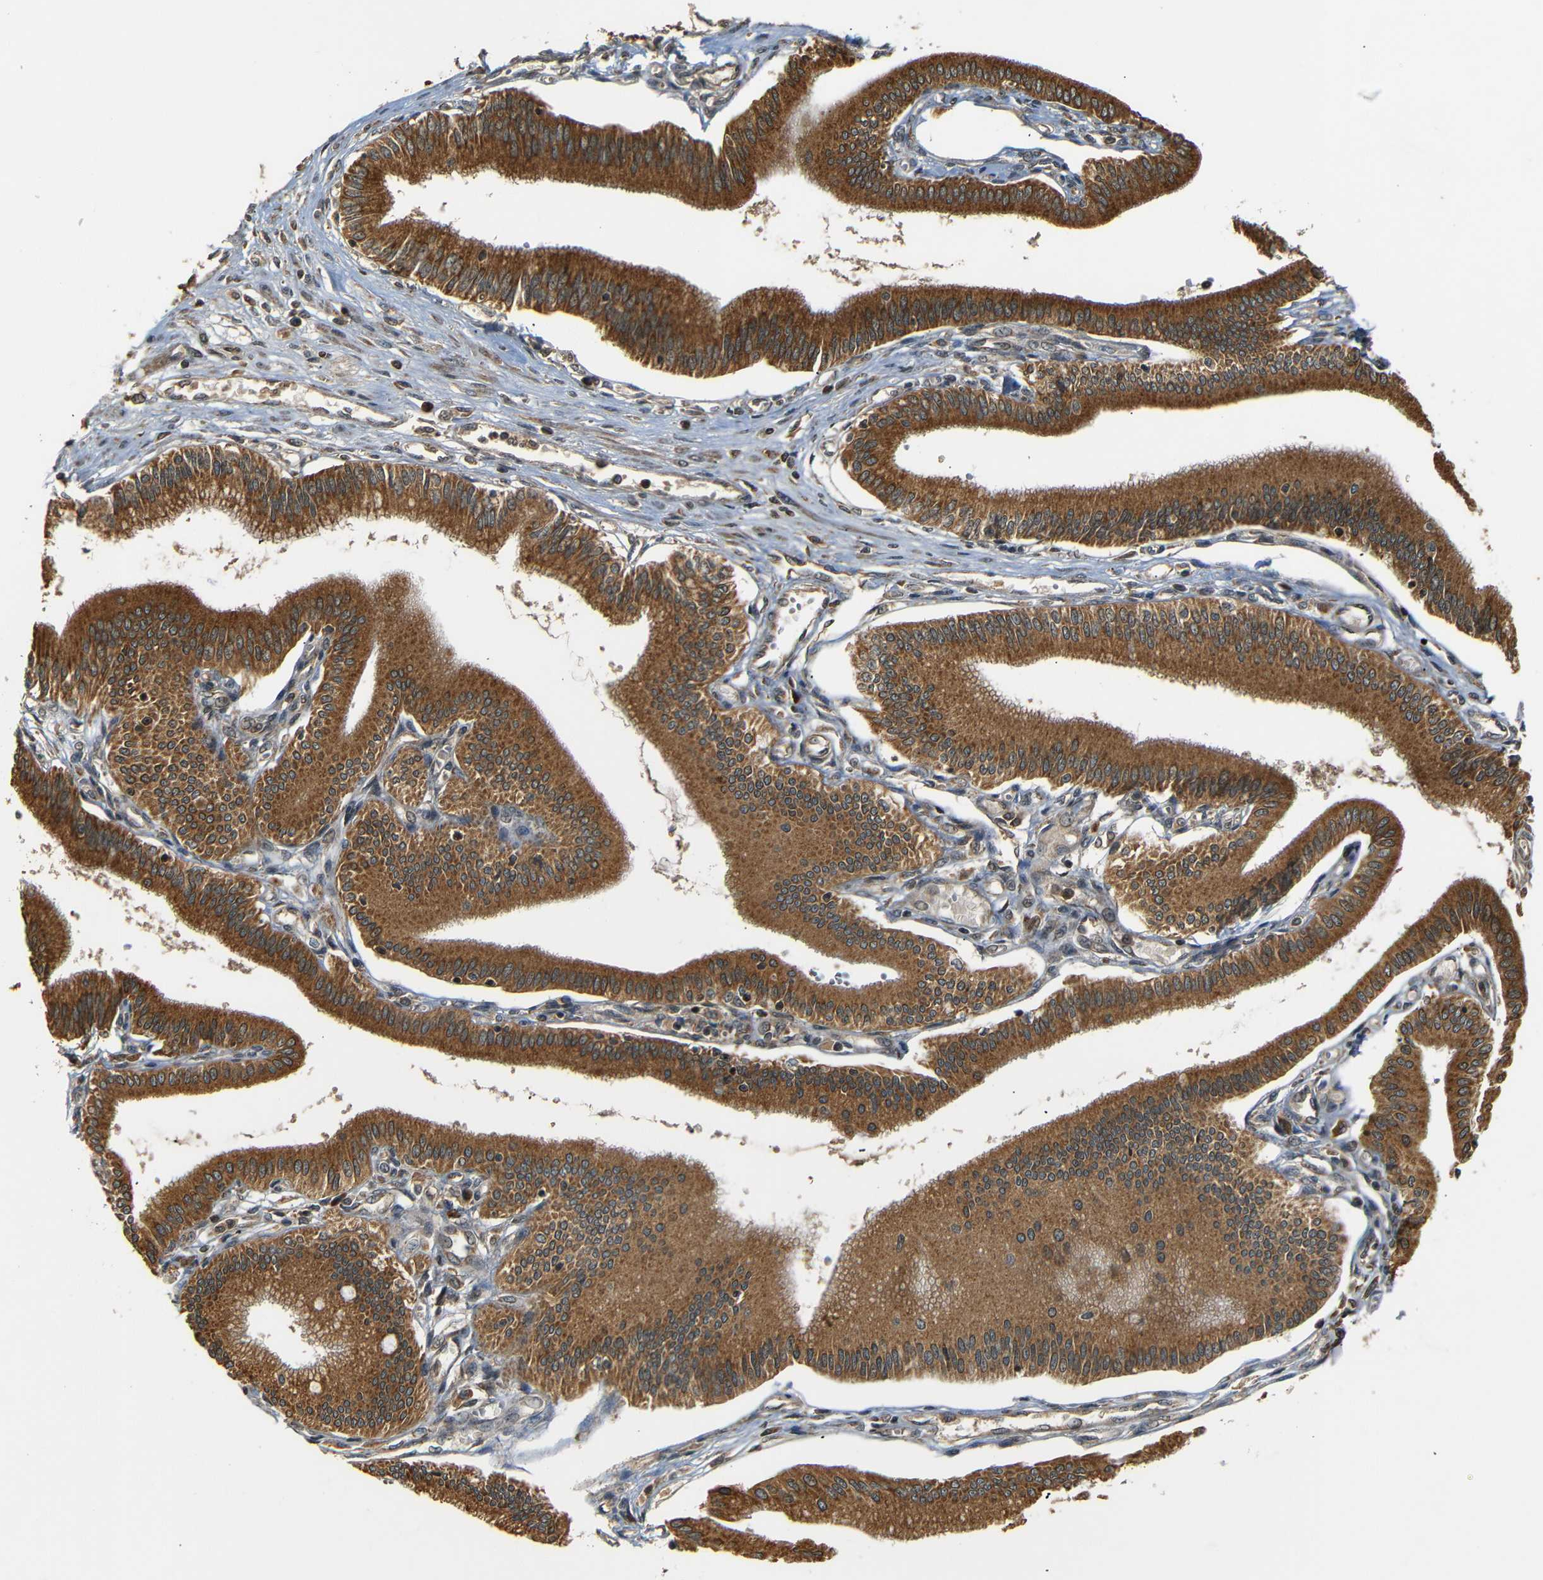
{"staining": {"intensity": "strong", "quantity": ">75%", "location": "cytoplasmic/membranous"}, "tissue": "pancreatic cancer", "cell_type": "Tumor cells", "image_type": "cancer", "snomed": [{"axis": "morphology", "description": "Adenocarcinoma, NOS"}, {"axis": "topography", "description": "Pancreas"}], "caption": "Pancreatic cancer (adenocarcinoma) was stained to show a protein in brown. There is high levels of strong cytoplasmic/membranous expression in approximately >75% of tumor cells. (DAB (3,3'-diaminobenzidine) IHC with brightfield microscopy, high magnification).", "gene": "TANK", "patient": {"sex": "male", "age": 56}}